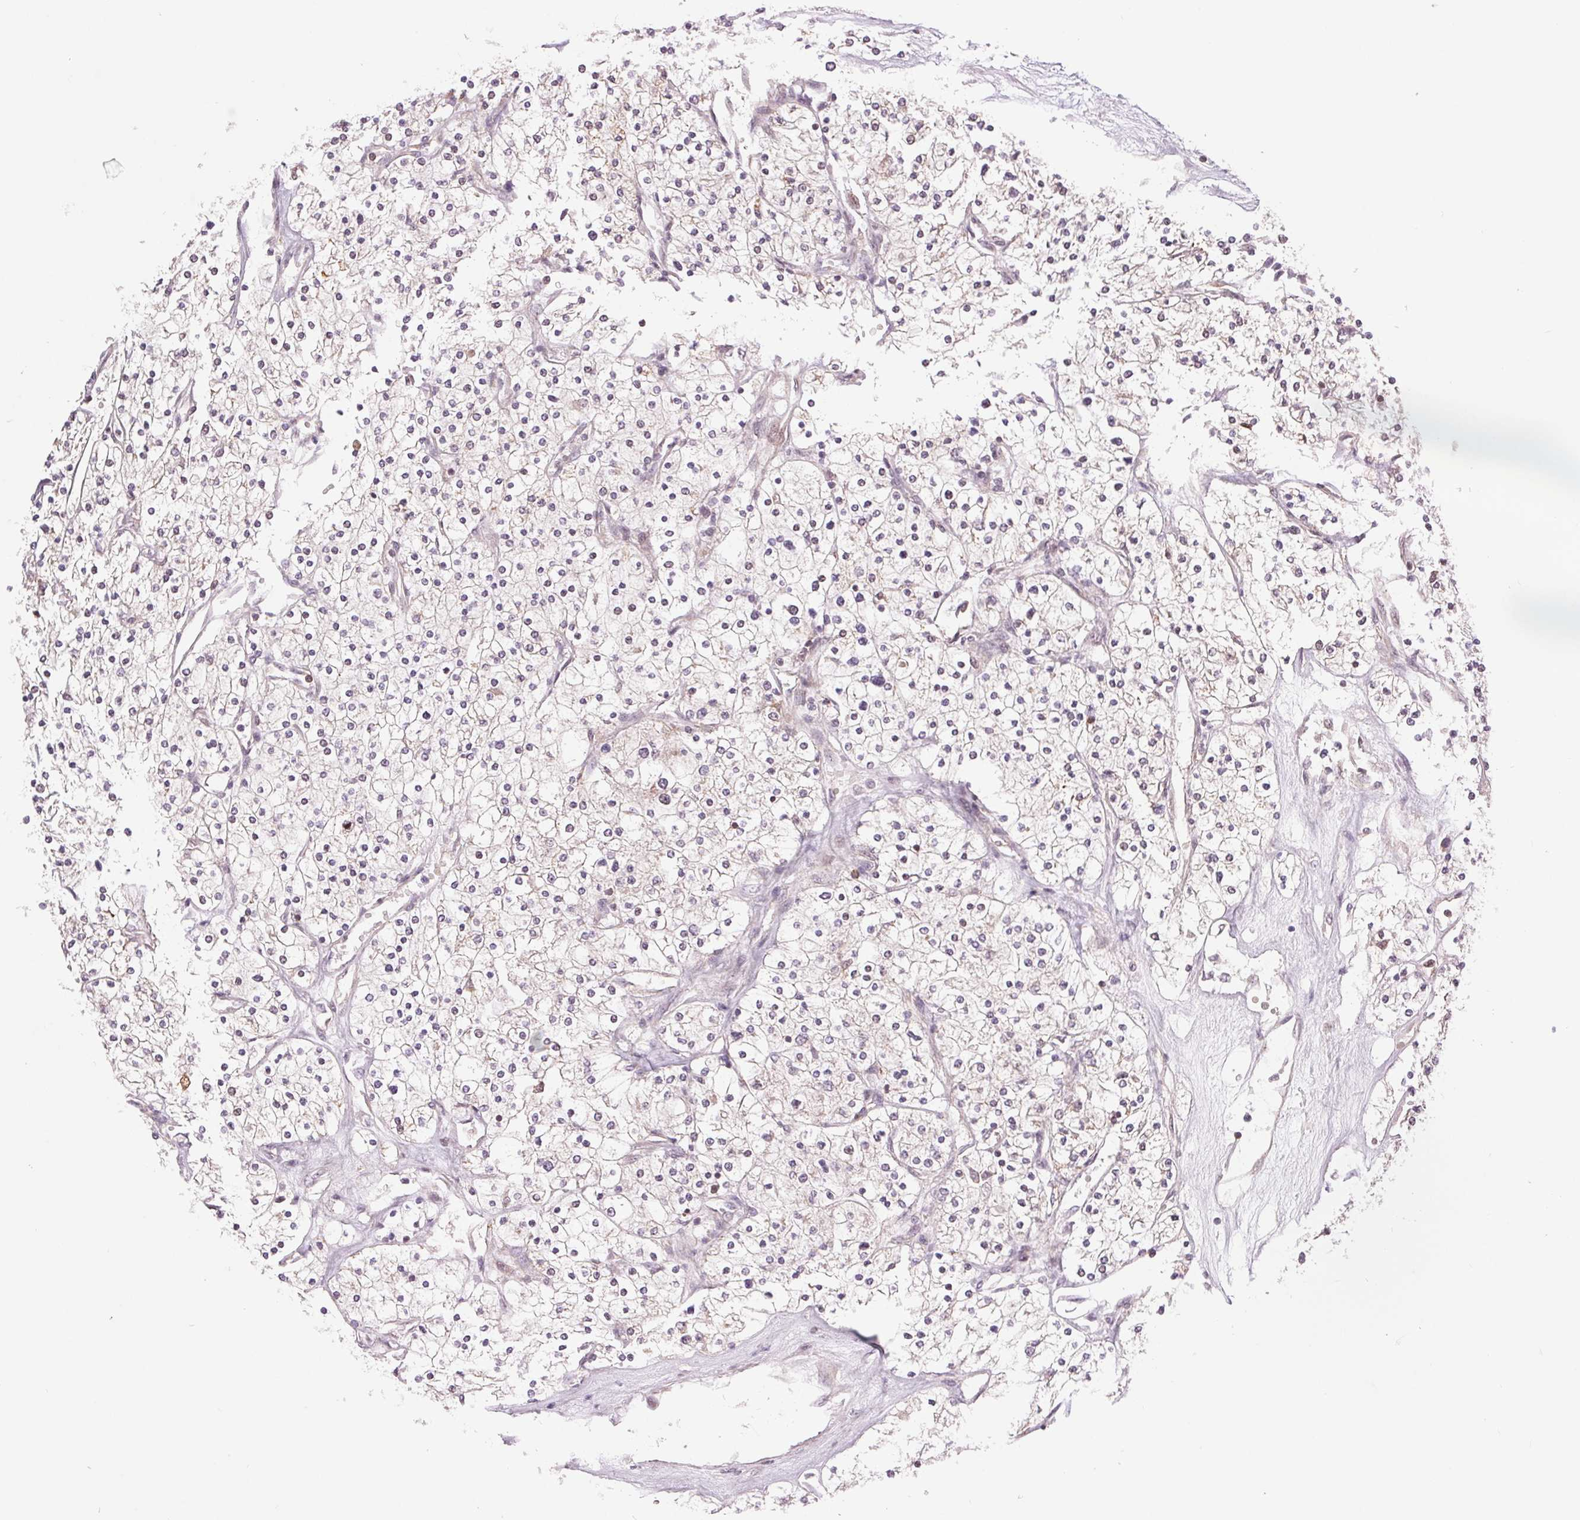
{"staining": {"intensity": "negative", "quantity": "none", "location": "none"}, "tissue": "renal cancer", "cell_type": "Tumor cells", "image_type": "cancer", "snomed": [{"axis": "morphology", "description": "Adenocarcinoma, NOS"}, {"axis": "topography", "description": "Kidney"}], "caption": "A photomicrograph of human adenocarcinoma (renal) is negative for staining in tumor cells.", "gene": "BTF3L4", "patient": {"sex": "male", "age": 80}}